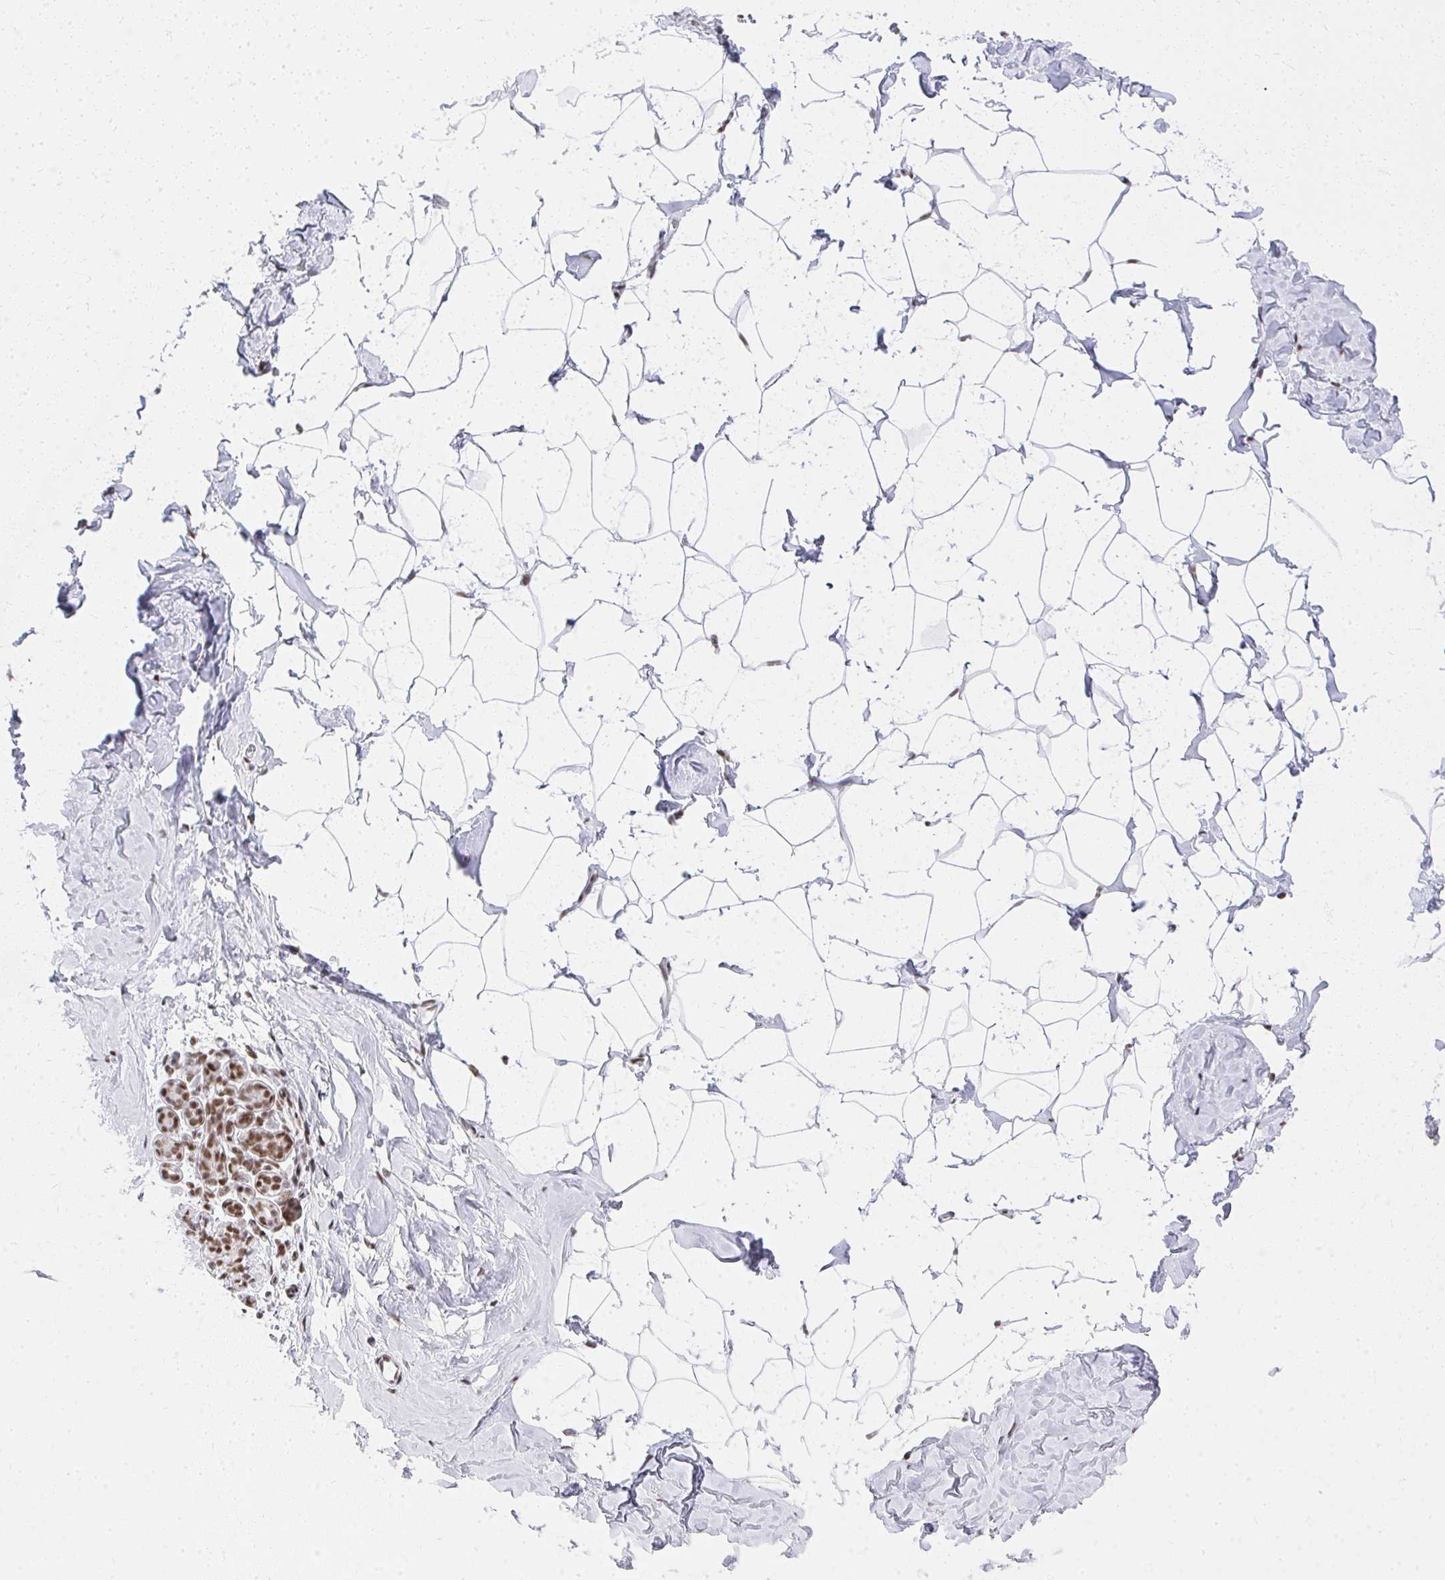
{"staining": {"intensity": "moderate", "quantity": ">75%", "location": "nuclear"}, "tissue": "breast", "cell_type": "Adipocytes", "image_type": "normal", "snomed": [{"axis": "morphology", "description": "Normal tissue, NOS"}, {"axis": "topography", "description": "Breast"}], "caption": "This micrograph shows unremarkable breast stained with immunohistochemistry (IHC) to label a protein in brown. The nuclear of adipocytes show moderate positivity for the protein. Nuclei are counter-stained blue.", "gene": "CREBBP", "patient": {"sex": "female", "age": 32}}